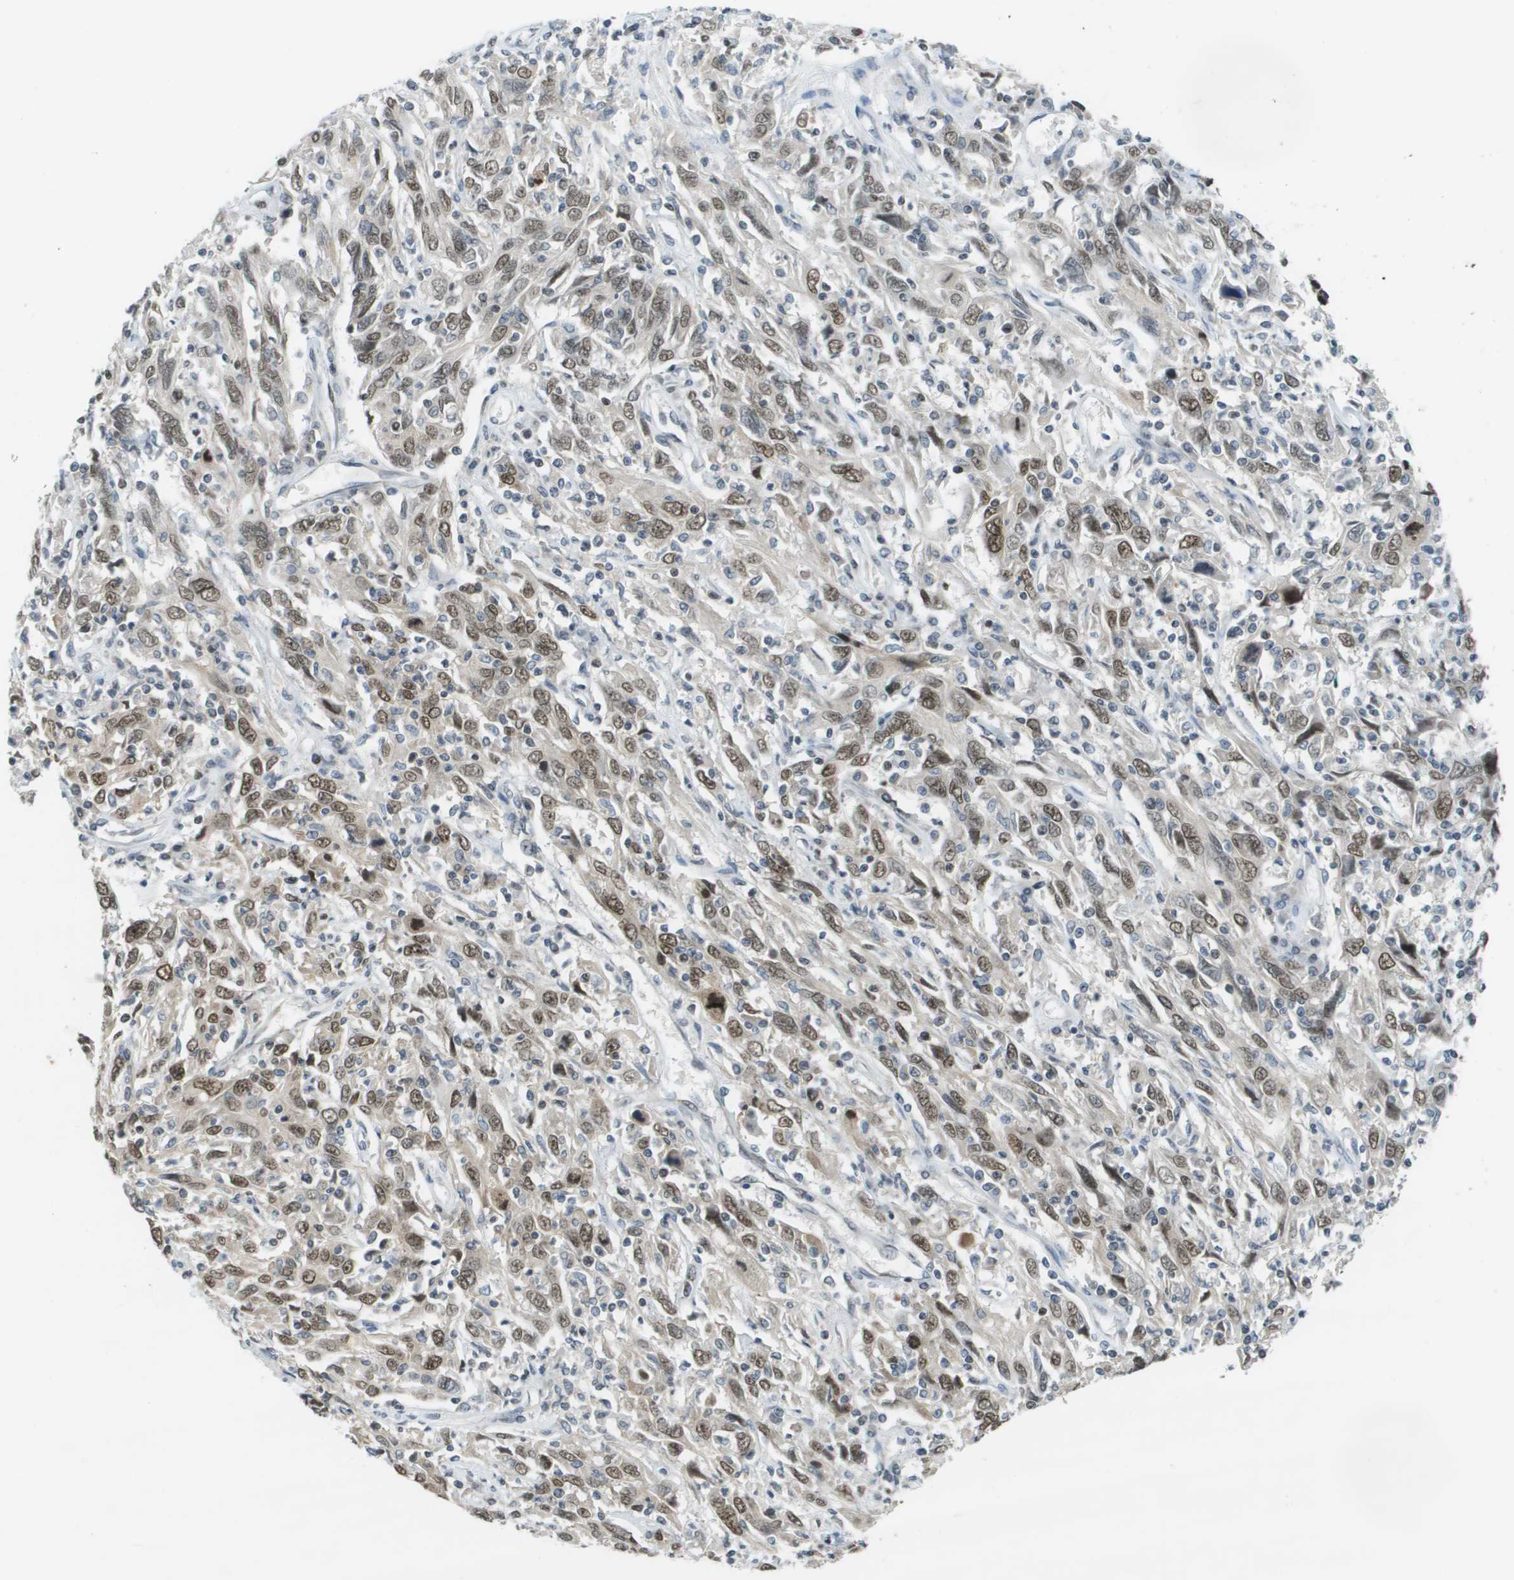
{"staining": {"intensity": "moderate", "quantity": ">75%", "location": "nuclear"}, "tissue": "cervical cancer", "cell_type": "Tumor cells", "image_type": "cancer", "snomed": [{"axis": "morphology", "description": "Squamous cell carcinoma, NOS"}, {"axis": "topography", "description": "Cervix"}], "caption": "Immunohistochemical staining of human cervical cancer shows medium levels of moderate nuclear positivity in about >75% of tumor cells.", "gene": "CBX5", "patient": {"sex": "female", "age": 46}}